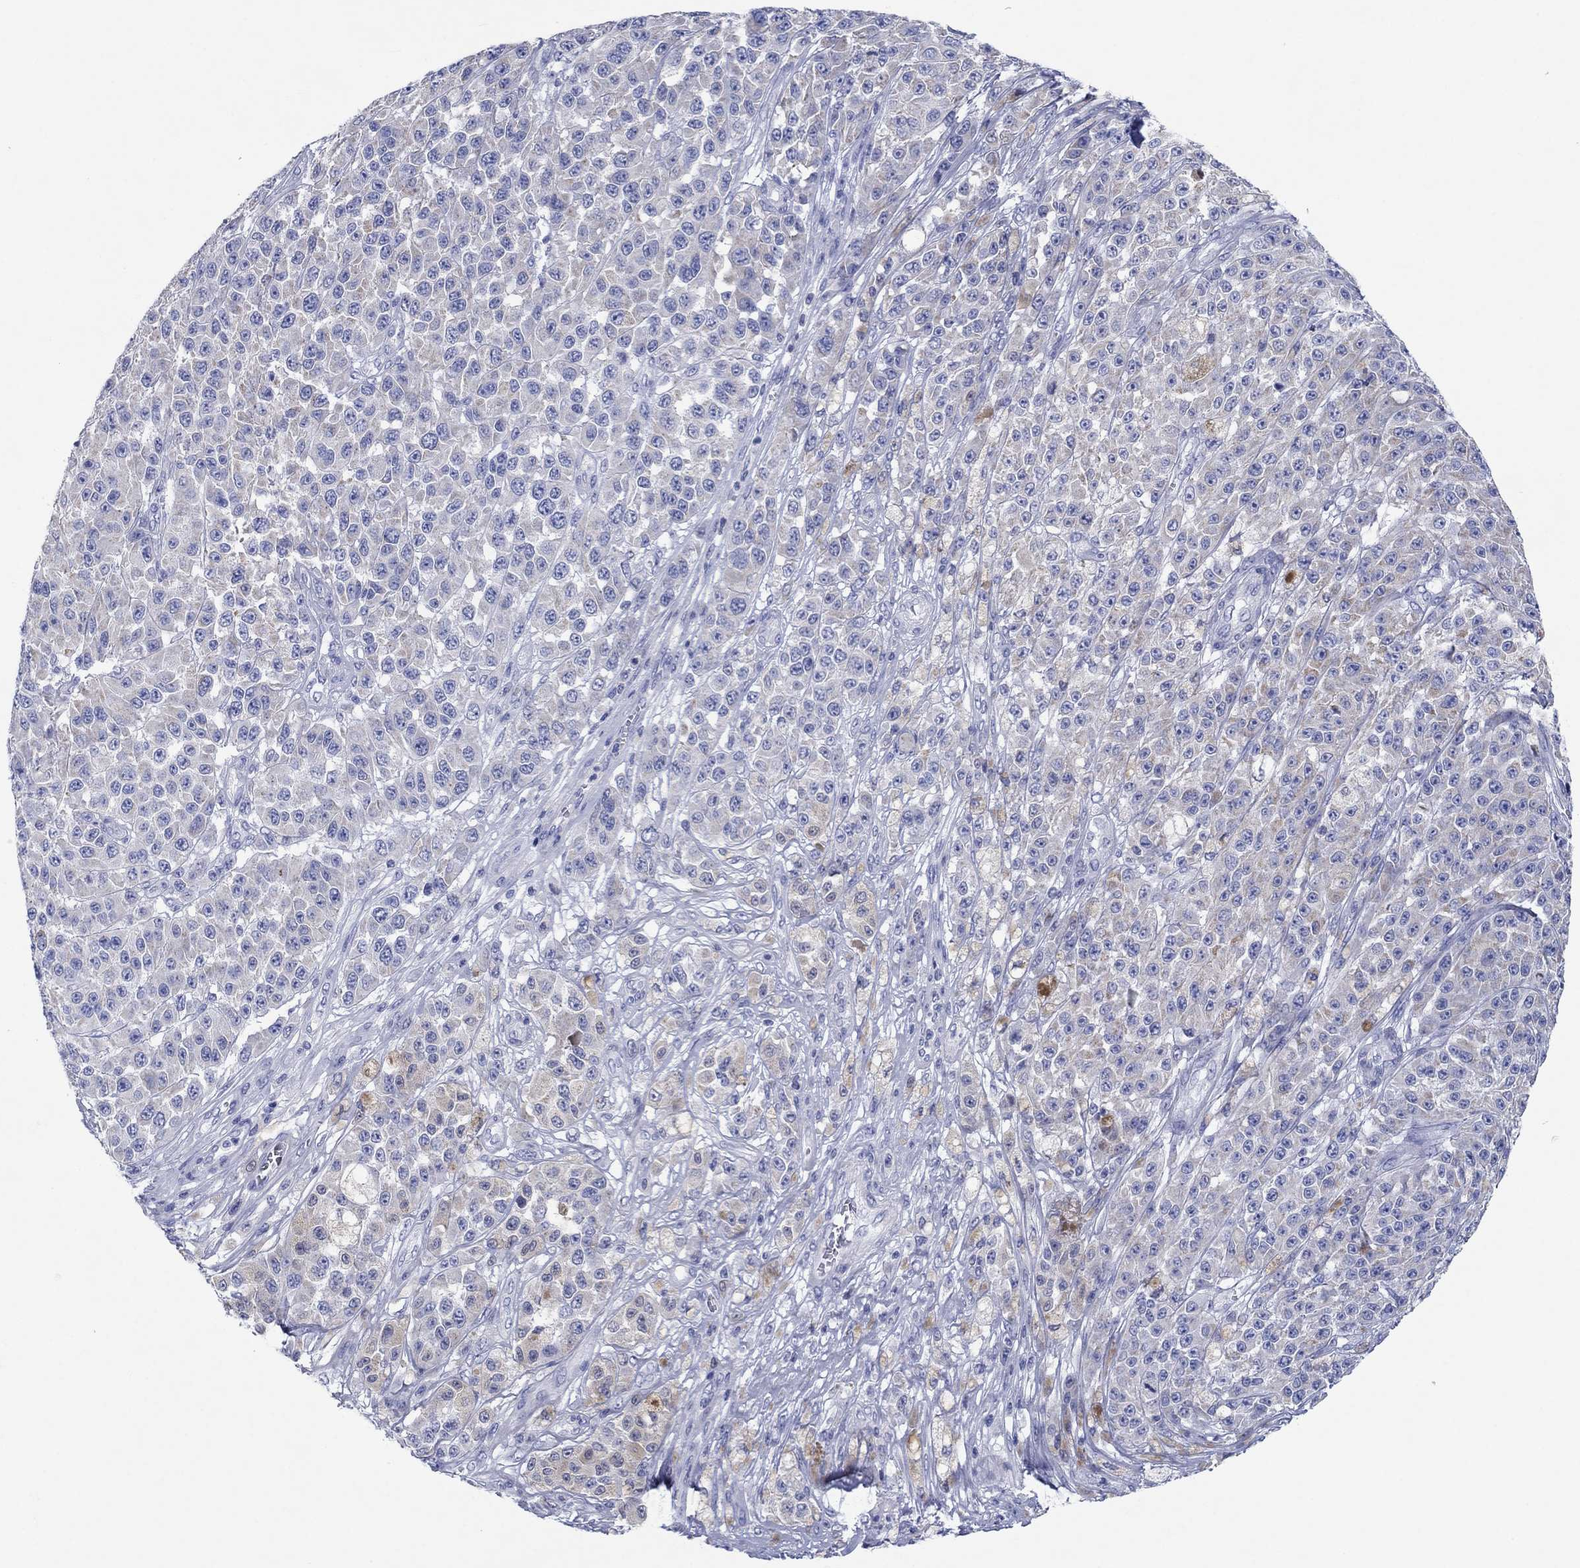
{"staining": {"intensity": "negative", "quantity": "none", "location": "none"}, "tissue": "melanoma", "cell_type": "Tumor cells", "image_type": "cancer", "snomed": [{"axis": "morphology", "description": "Malignant melanoma, NOS"}, {"axis": "topography", "description": "Skin"}], "caption": "High power microscopy photomicrograph of an immunohistochemistry photomicrograph of malignant melanoma, revealing no significant staining in tumor cells.", "gene": "HCRT", "patient": {"sex": "female", "age": 58}}